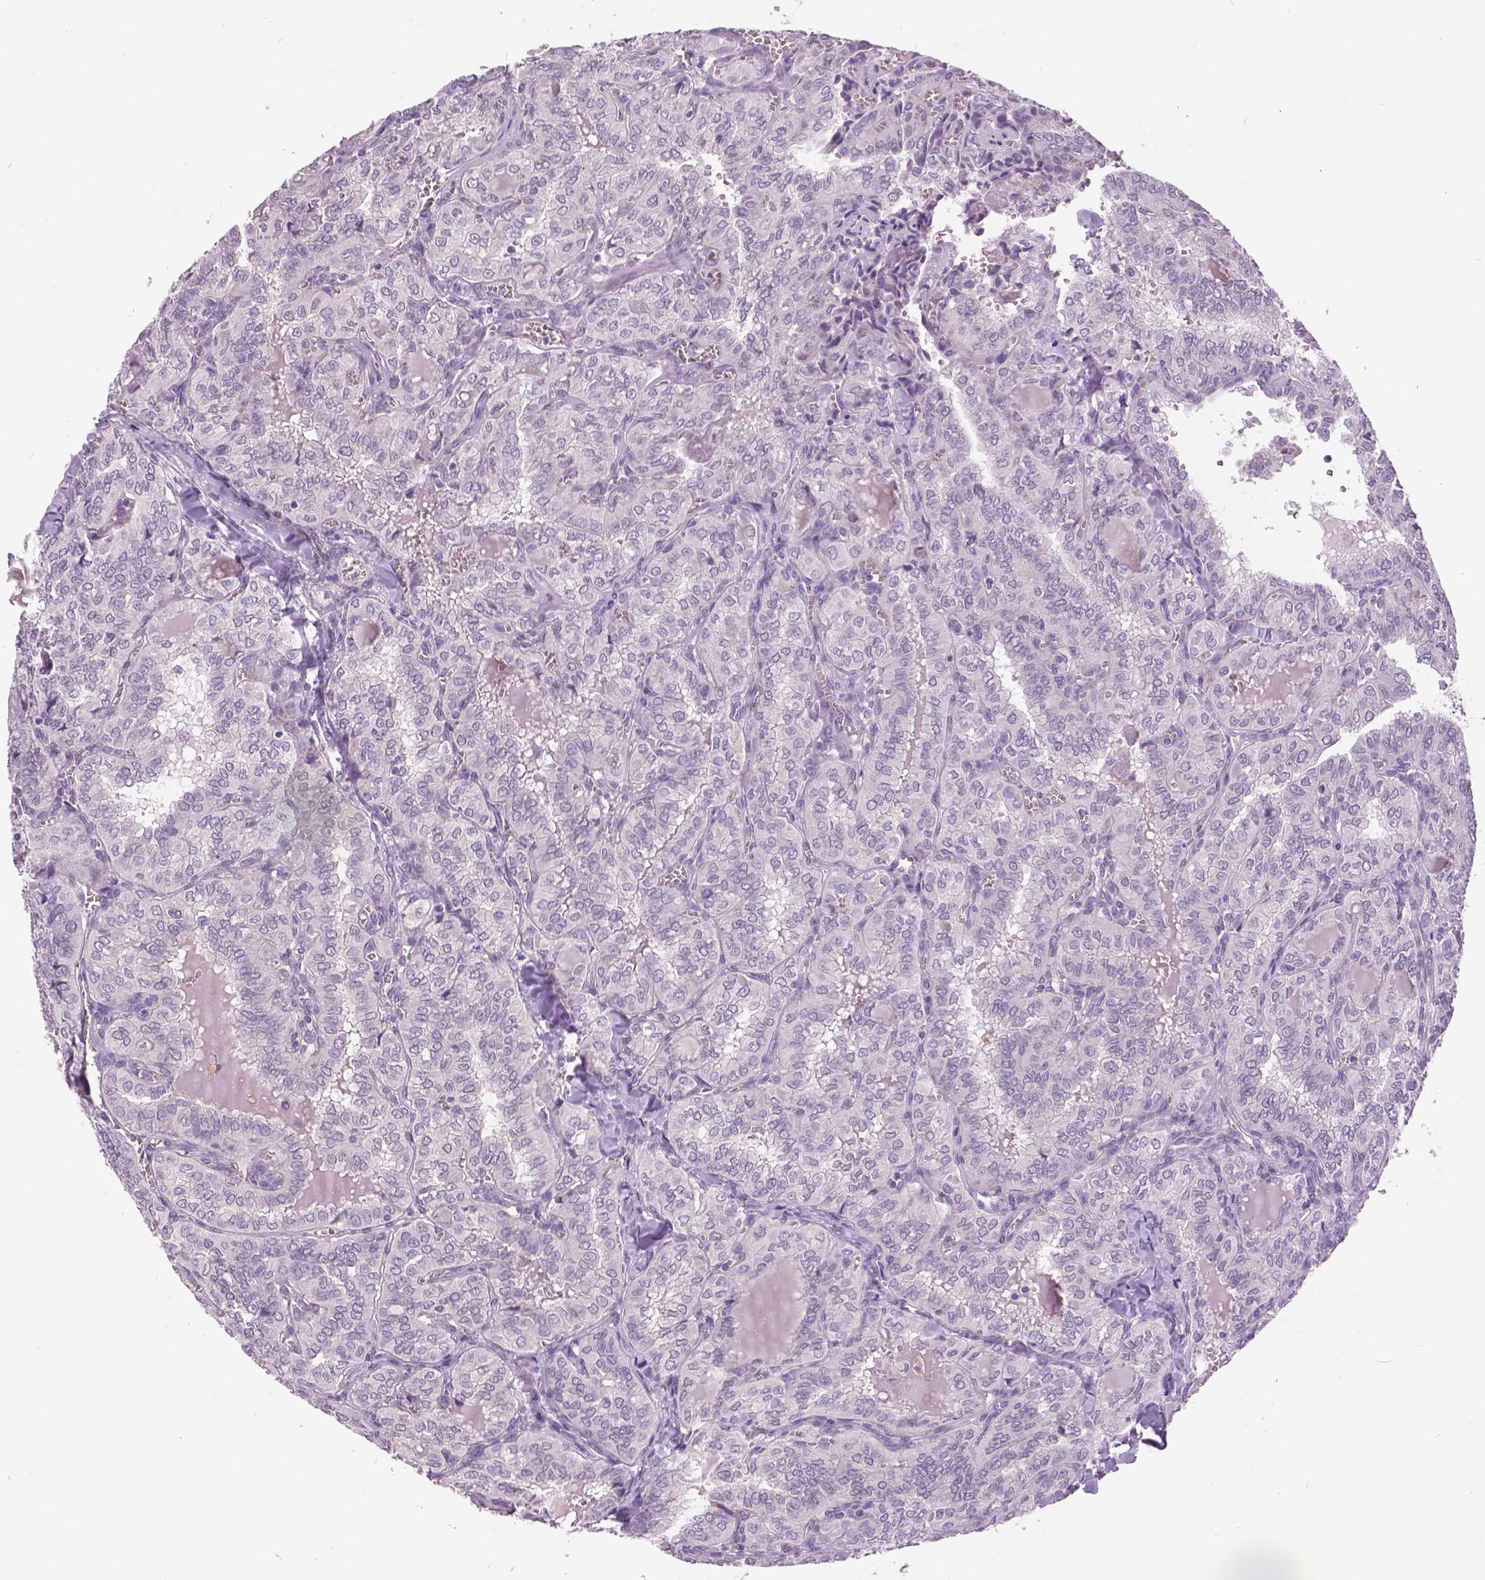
{"staining": {"intensity": "negative", "quantity": "none", "location": "none"}, "tissue": "thyroid cancer", "cell_type": "Tumor cells", "image_type": "cancer", "snomed": [{"axis": "morphology", "description": "Papillary adenocarcinoma, NOS"}, {"axis": "topography", "description": "Thyroid gland"}], "caption": "This micrograph is of thyroid cancer (papillary adenocarcinoma) stained with immunohistochemistry to label a protein in brown with the nuclei are counter-stained blue. There is no positivity in tumor cells.", "gene": "GRIN2A", "patient": {"sex": "female", "age": 41}}